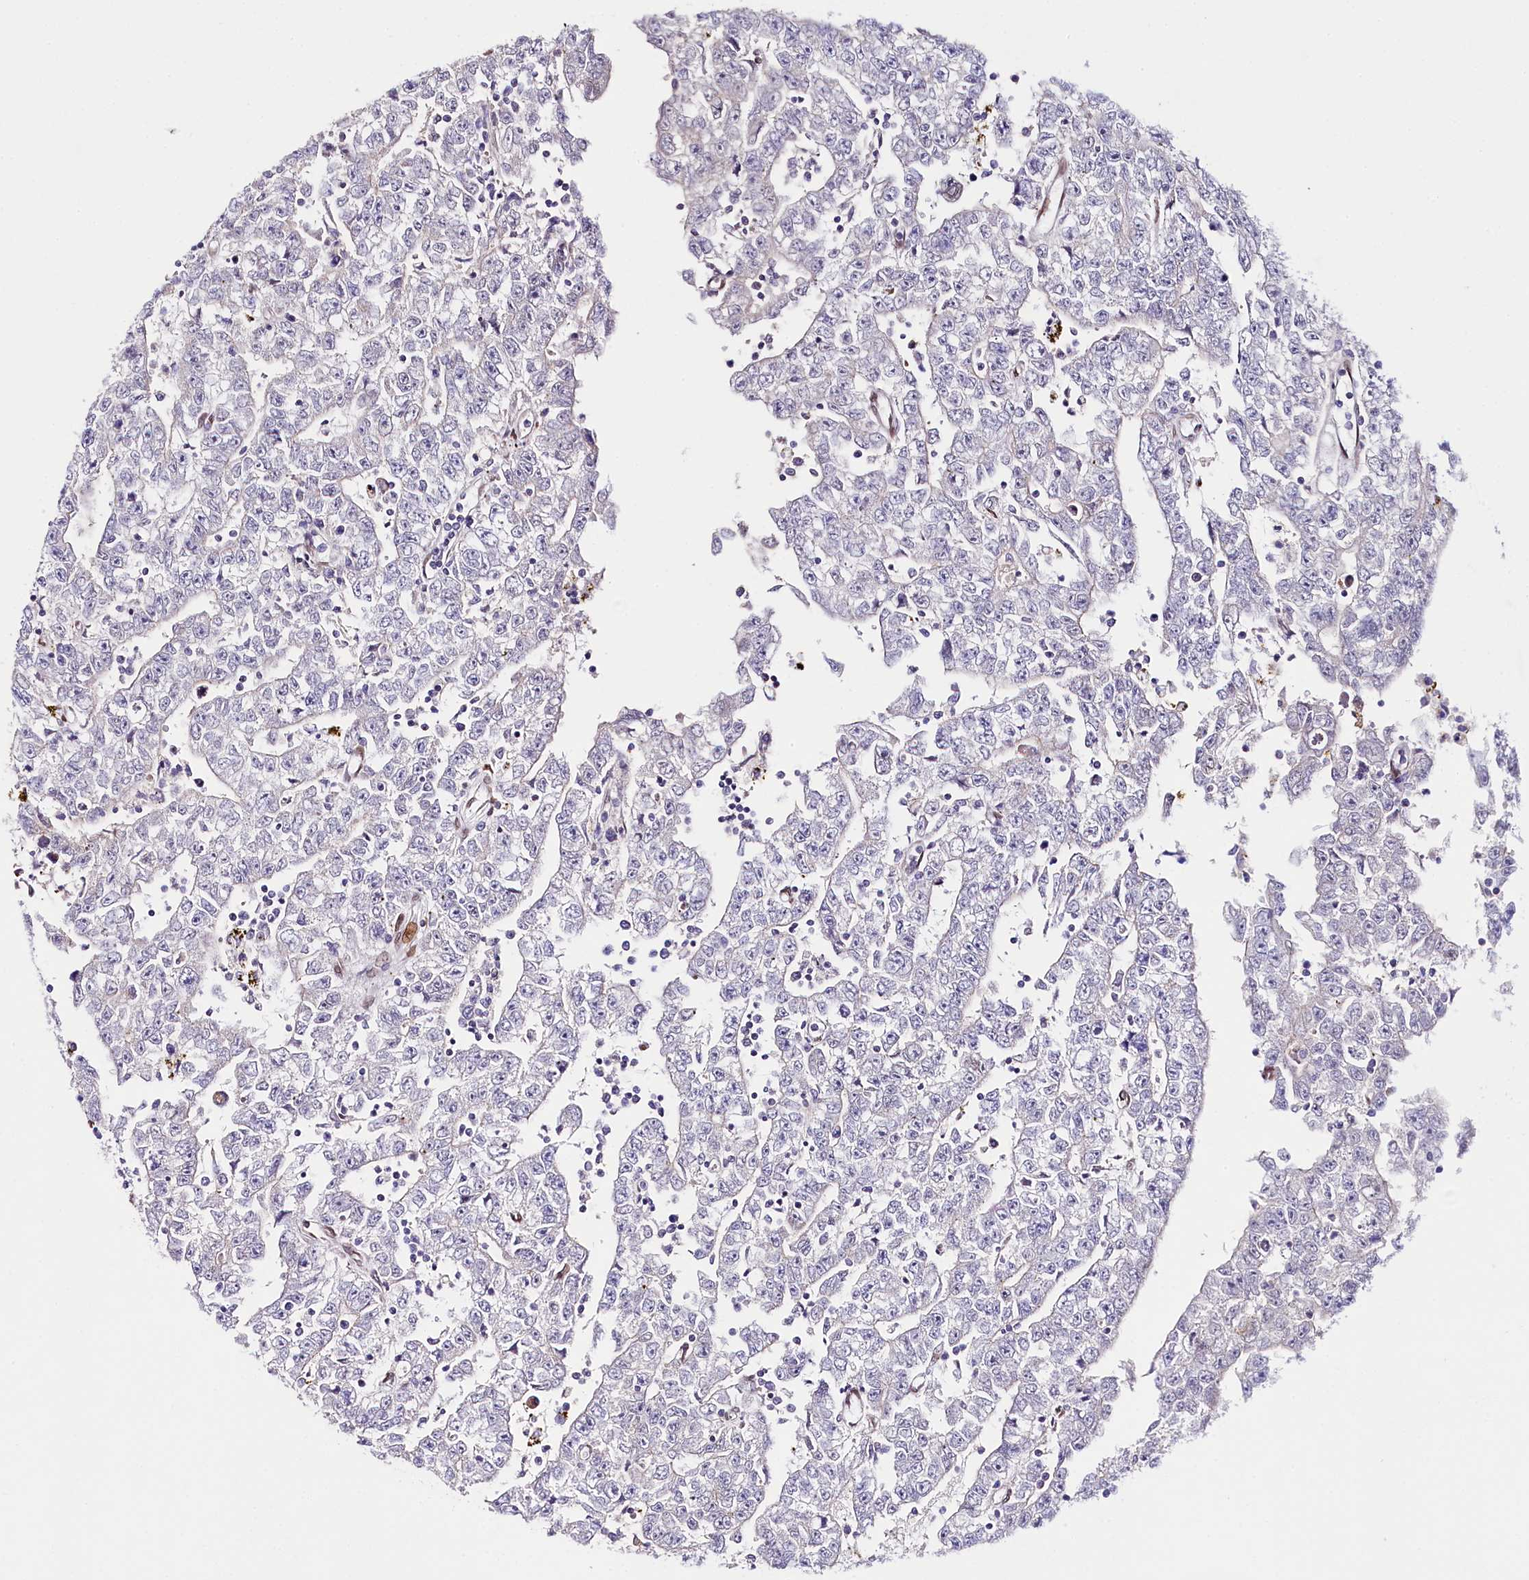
{"staining": {"intensity": "negative", "quantity": "none", "location": "none"}, "tissue": "testis cancer", "cell_type": "Tumor cells", "image_type": "cancer", "snomed": [{"axis": "morphology", "description": "Carcinoma, Embryonal, NOS"}, {"axis": "topography", "description": "Testis"}], "caption": "Photomicrograph shows no significant protein positivity in tumor cells of testis embryonal carcinoma.", "gene": "ZNF226", "patient": {"sex": "male", "age": 25}}